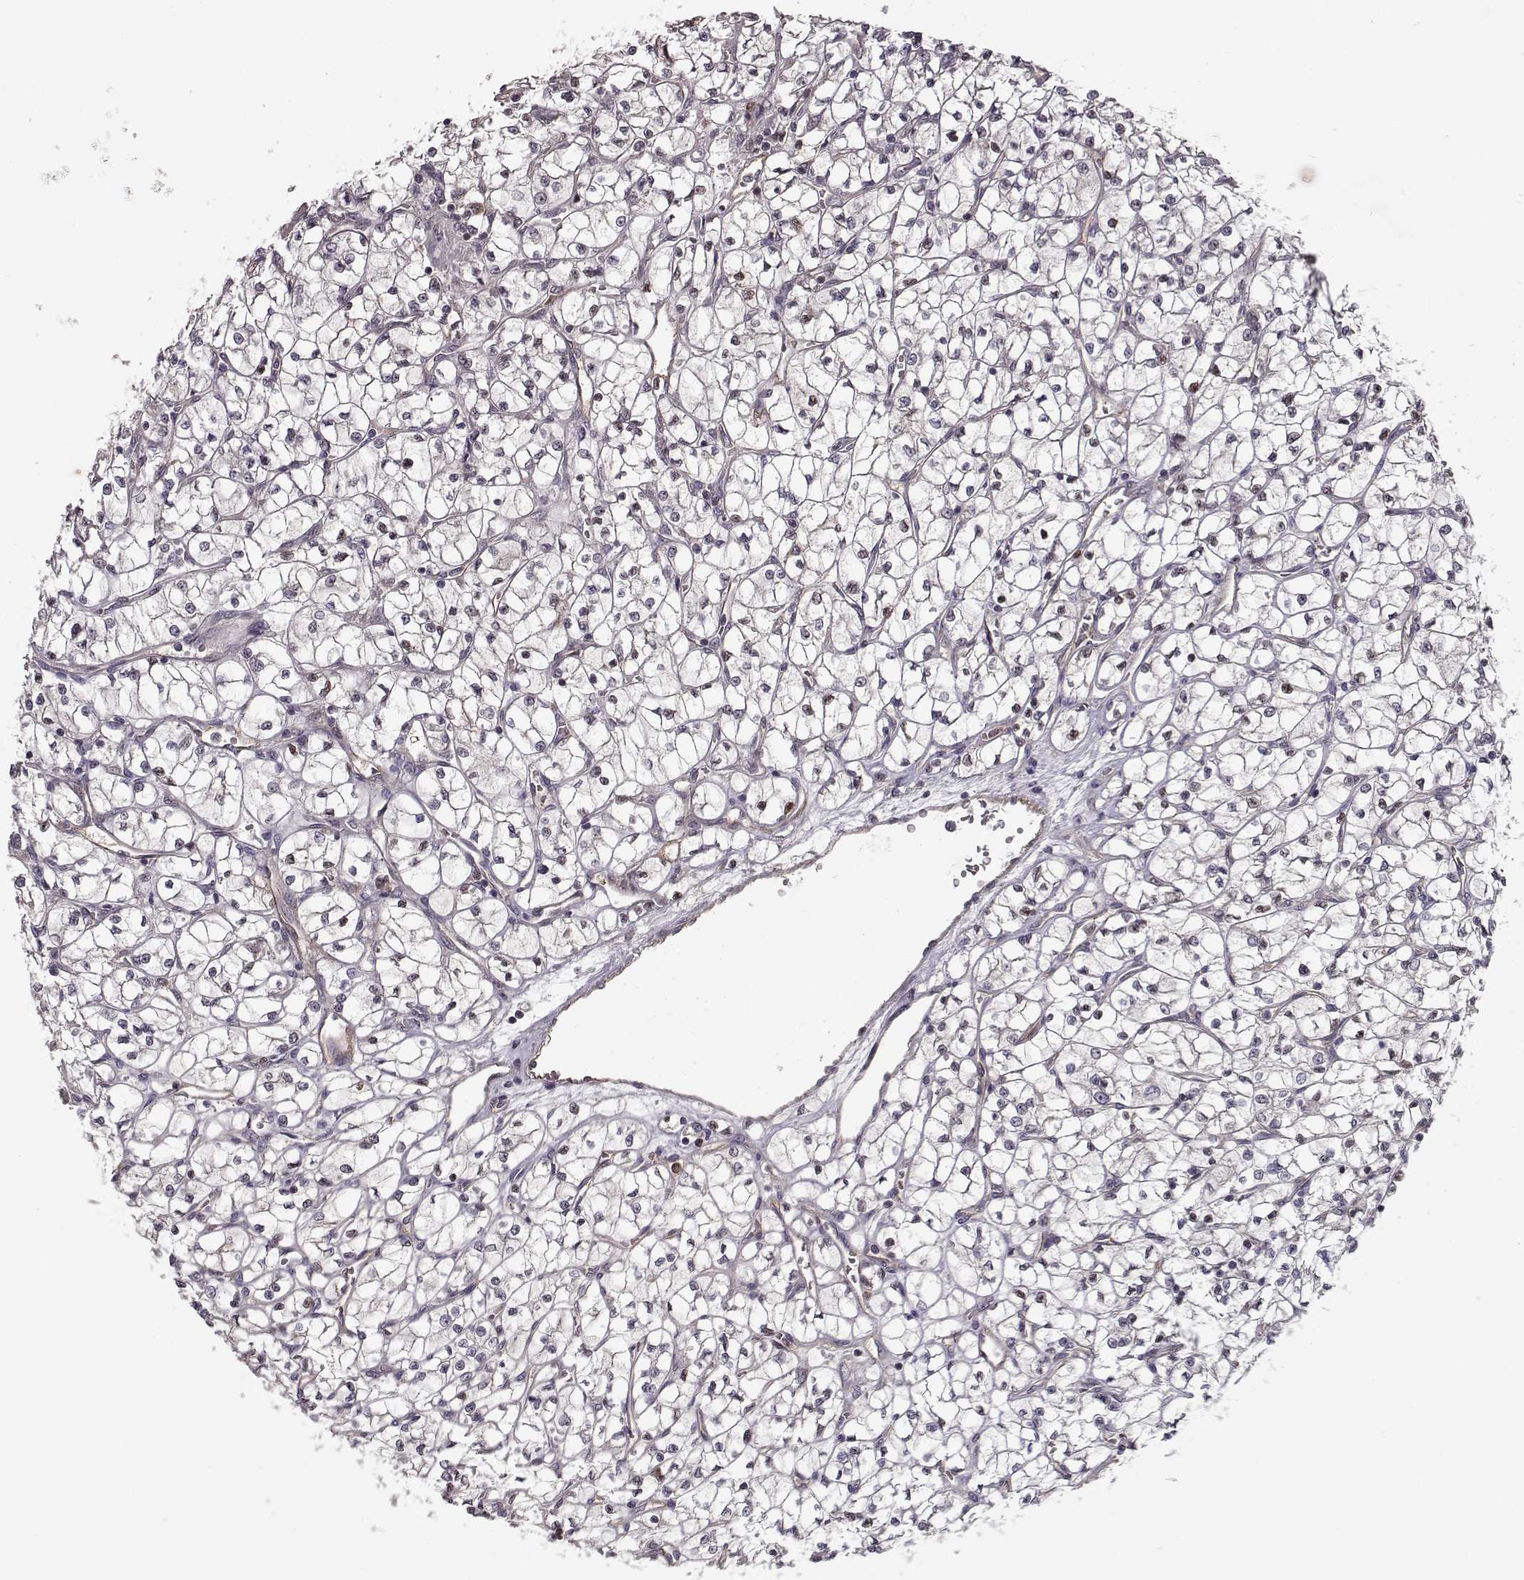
{"staining": {"intensity": "negative", "quantity": "none", "location": "none"}, "tissue": "renal cancer", "cell_type": "Tumor cells", "image_type": "cancer", "snomed": [{"axis": "morphology", "description": "Adenocarcinoma, NOS"}, {"axis": "topography", "description": "Kidney"}], "caption": "Renal cancer (adenocarcinoma) was stained to show a protein in brown. There is no significant expression in tumor cells. (DAB (3,3'-diaminobenzidine) IHC visualized using brightfield microscopy, high magnification).", "gene": "RANBP1", "patient": {"sex": "female", "age": 64}}